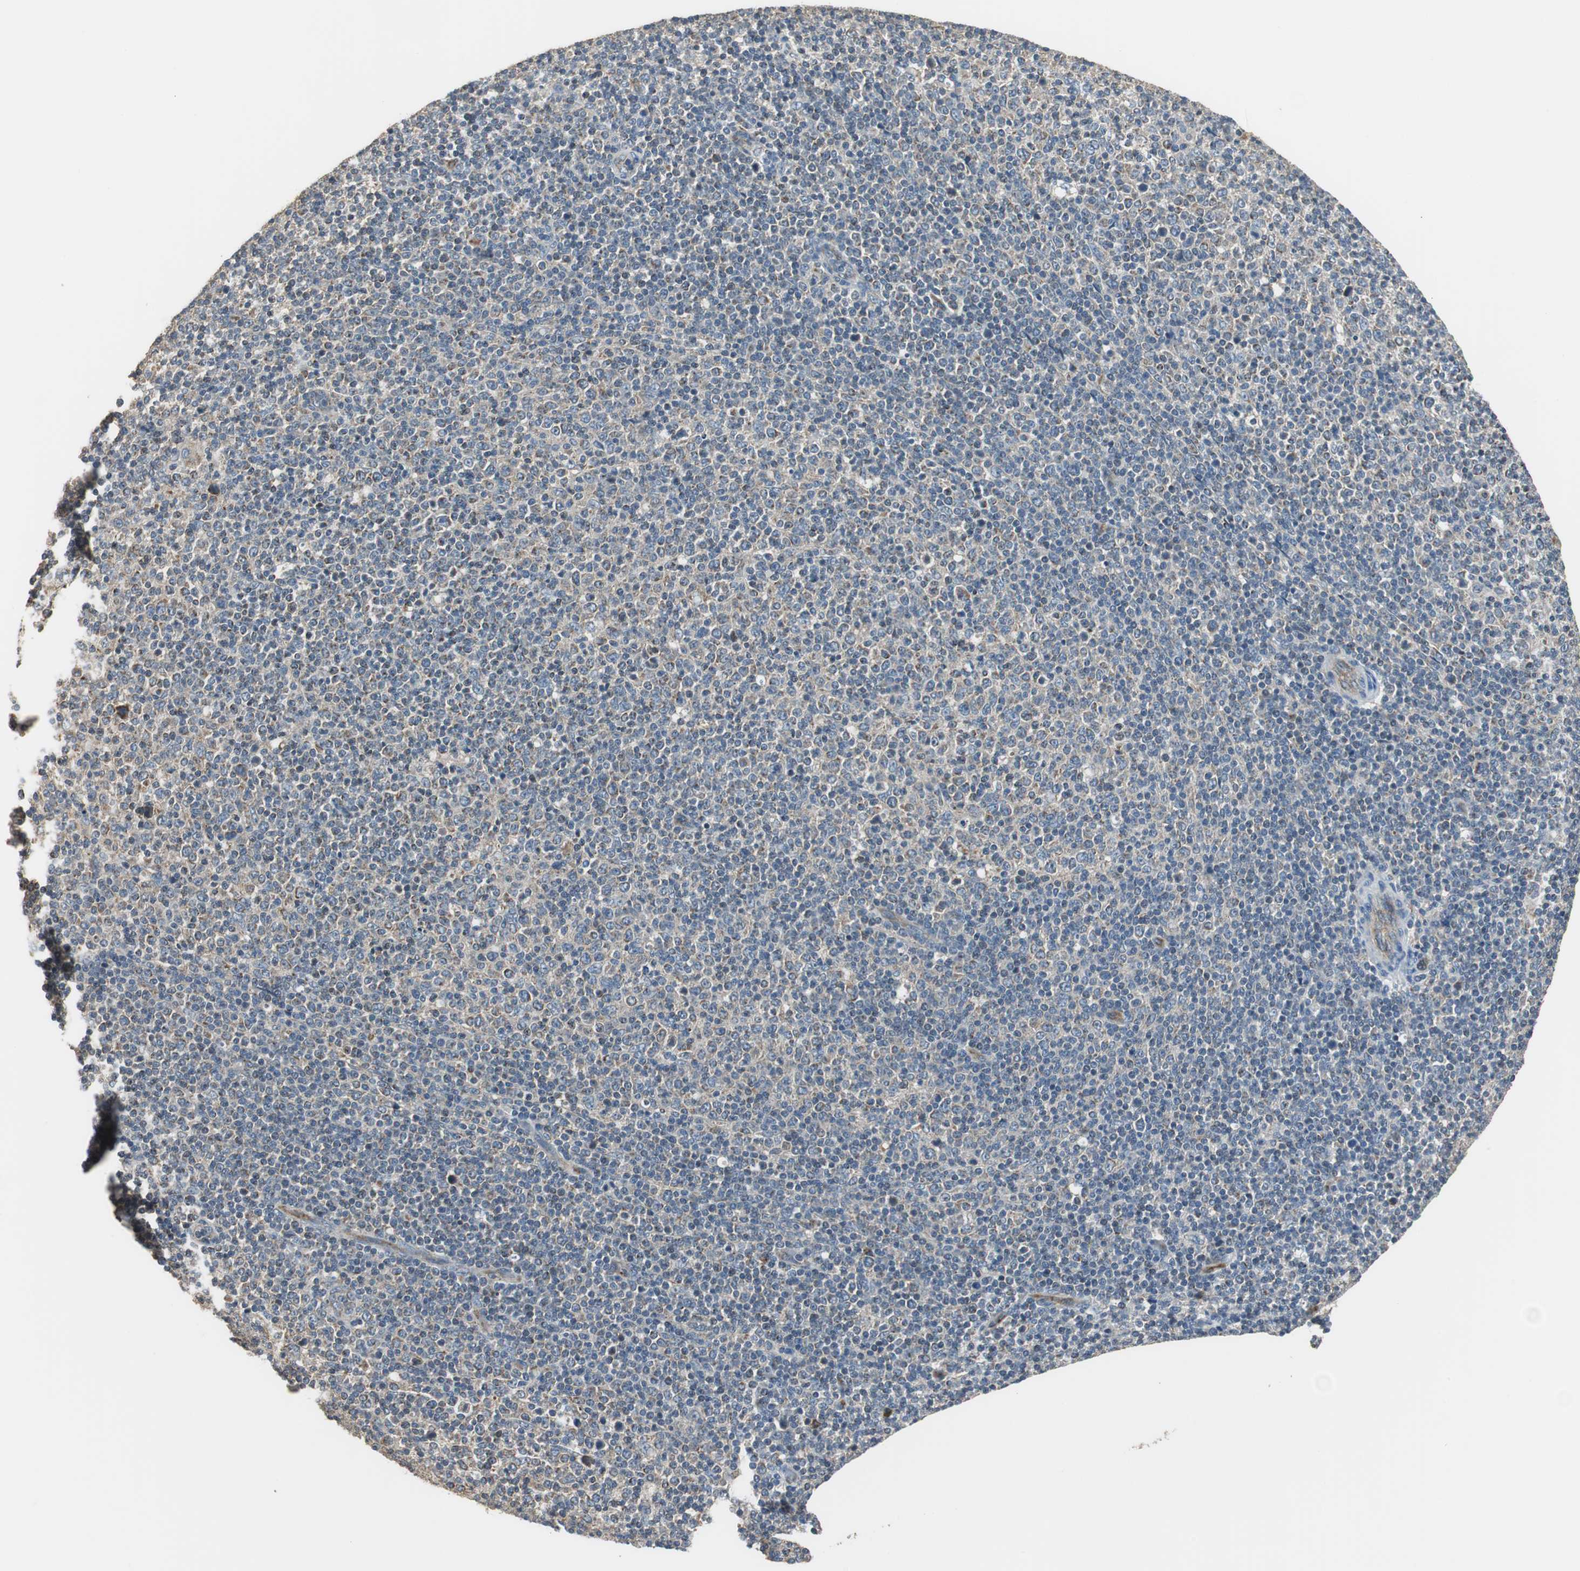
{"staining": {"intensity": "weak", "quantity": ">75%", "location": "cytoplasmic/membranous"}, "tissue": "lymphoma", "cell_type": "Tumor cells", "image_type": "cancer", "snomed": [{"axis": "morphology", "description": "Malignant lymphoma, non-Hodgkin's type, Low grade"}, {"axis": "topography", "description": "Lymph node"}], "caption": "Immunohistochemistry (IHC) staining of lymphoma, which reveals low levels of weak cytoplasmic/membranous positivity in approximately >75% of tumor cells indicating weak cytoplasmic/membranous protein positivity. The staining was performed using DAB (brown) for protein detection and nuclei were counterstained in hematoxylin (blue).", "gene": "MSTO1", "patient": {"sex": "male", "age": 70}}